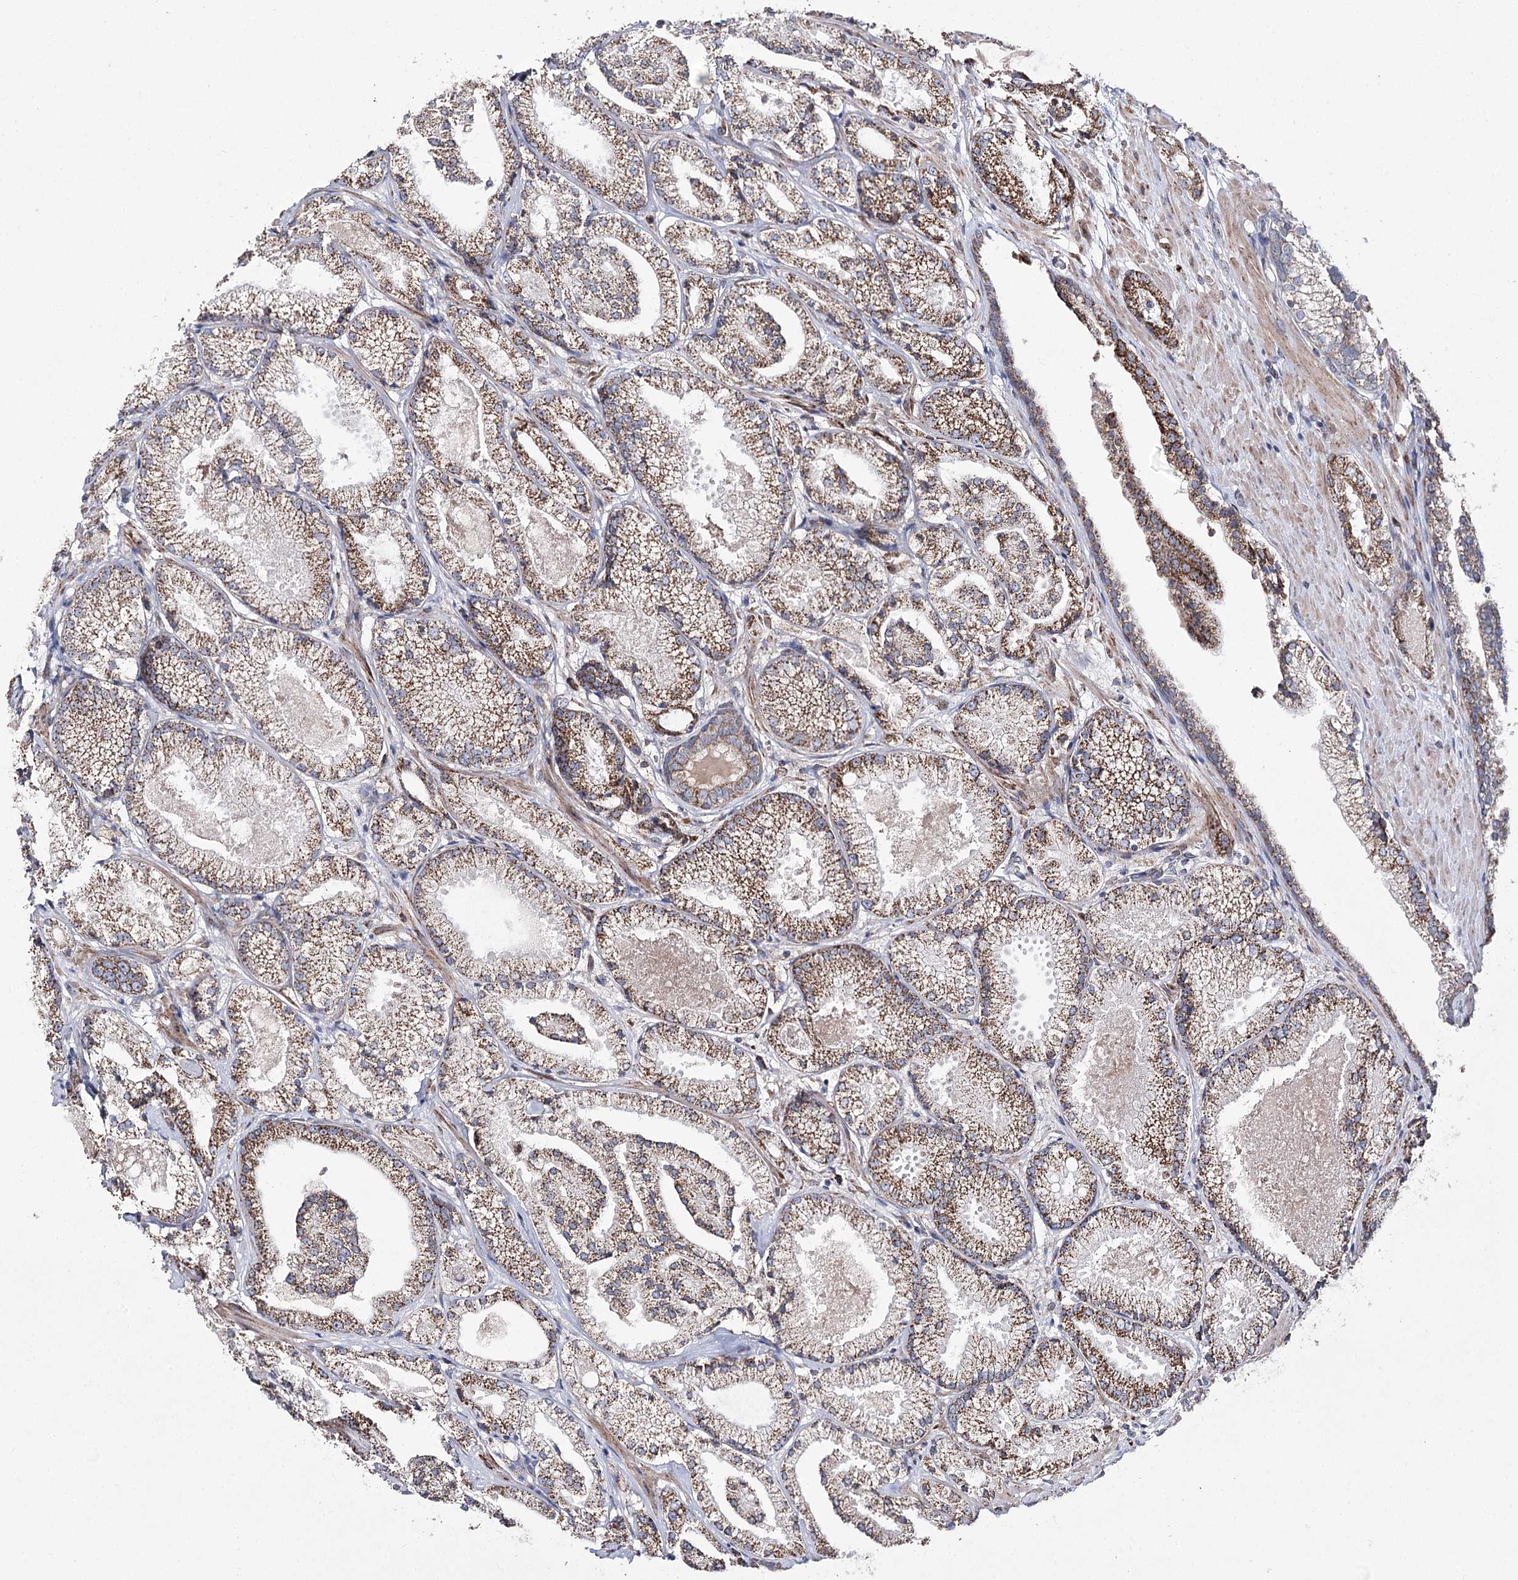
{"staining": {"intensity": "moderate", "quantity": ">75%", "location": "cytoplasmic/membranous"}, "tissue": "prostate cancer", "cell_type": "Tumor cells", "image_type": "cancer", "snomed": [{"axis": "morphology", "description": "Adenocarcinoma, High grade"}, {"axis": "topography", "description": "Prostate"}], "caption": "Prostate adenocarcinoma (high-grade) stained with a brown dye exhibits moderate cytoplasmic/membranous positive expression in about >75% of tumor cells.", "gene": "NADK2", "patient": {"sex": "male", "age": 73}}